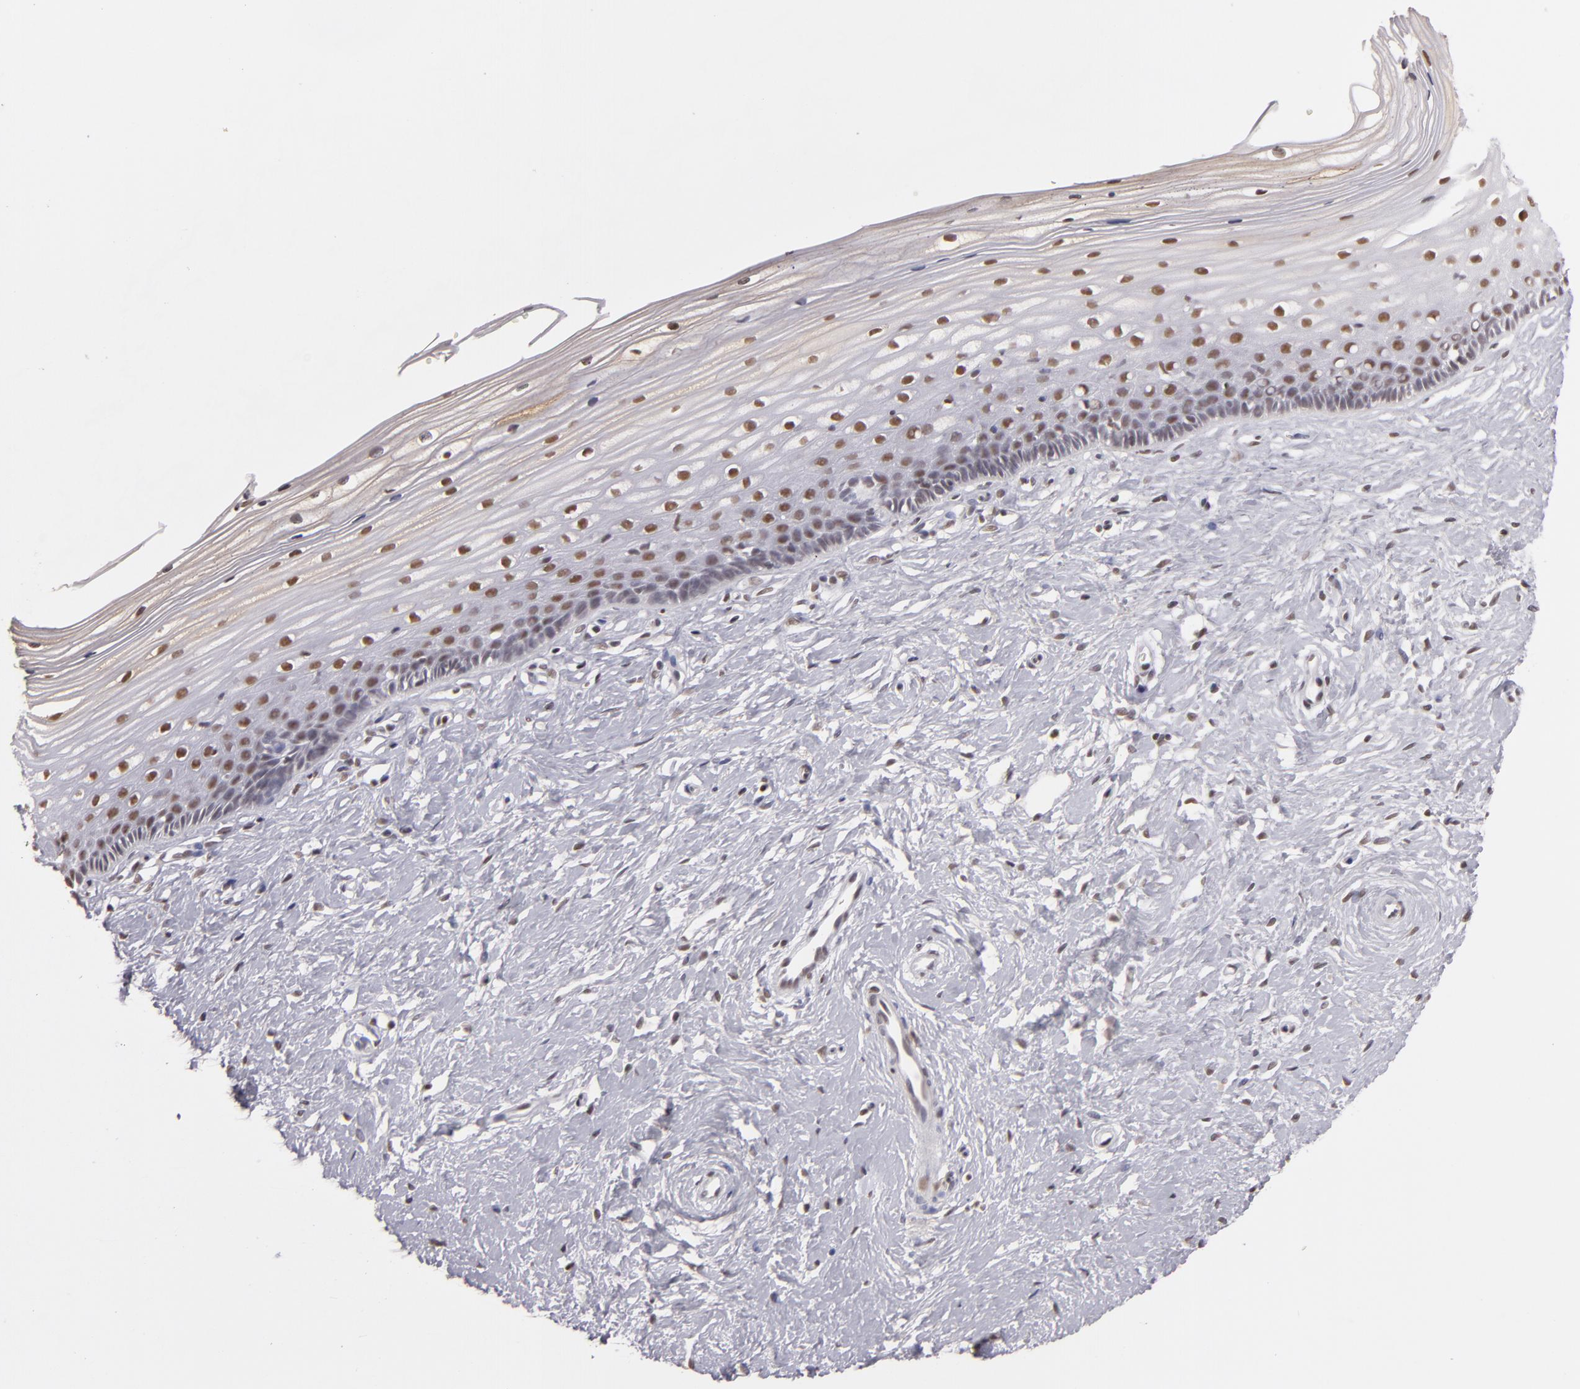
{"staining": {"intensity": "weak", "quantity": ">75%", "location": "nuclear"}, "tissue": "cervix", "cell_type": "Glandular cells", "image_type": "normal", "snomed": [{"axis": "morphology", "description": "Normal tissue, NOS"}, {"axis": "topography", "description": "Cervix"}], "caption": "A brown stain highlights weak nuclear expression of a protein in glandular cells of normal cervix. Using DAB (brown) and hematoxylin (blue) stains, captured at high magnification using brightfield microscopy.", "gene": "INTS6", "patient": {"sex": "female", "age": 40}}